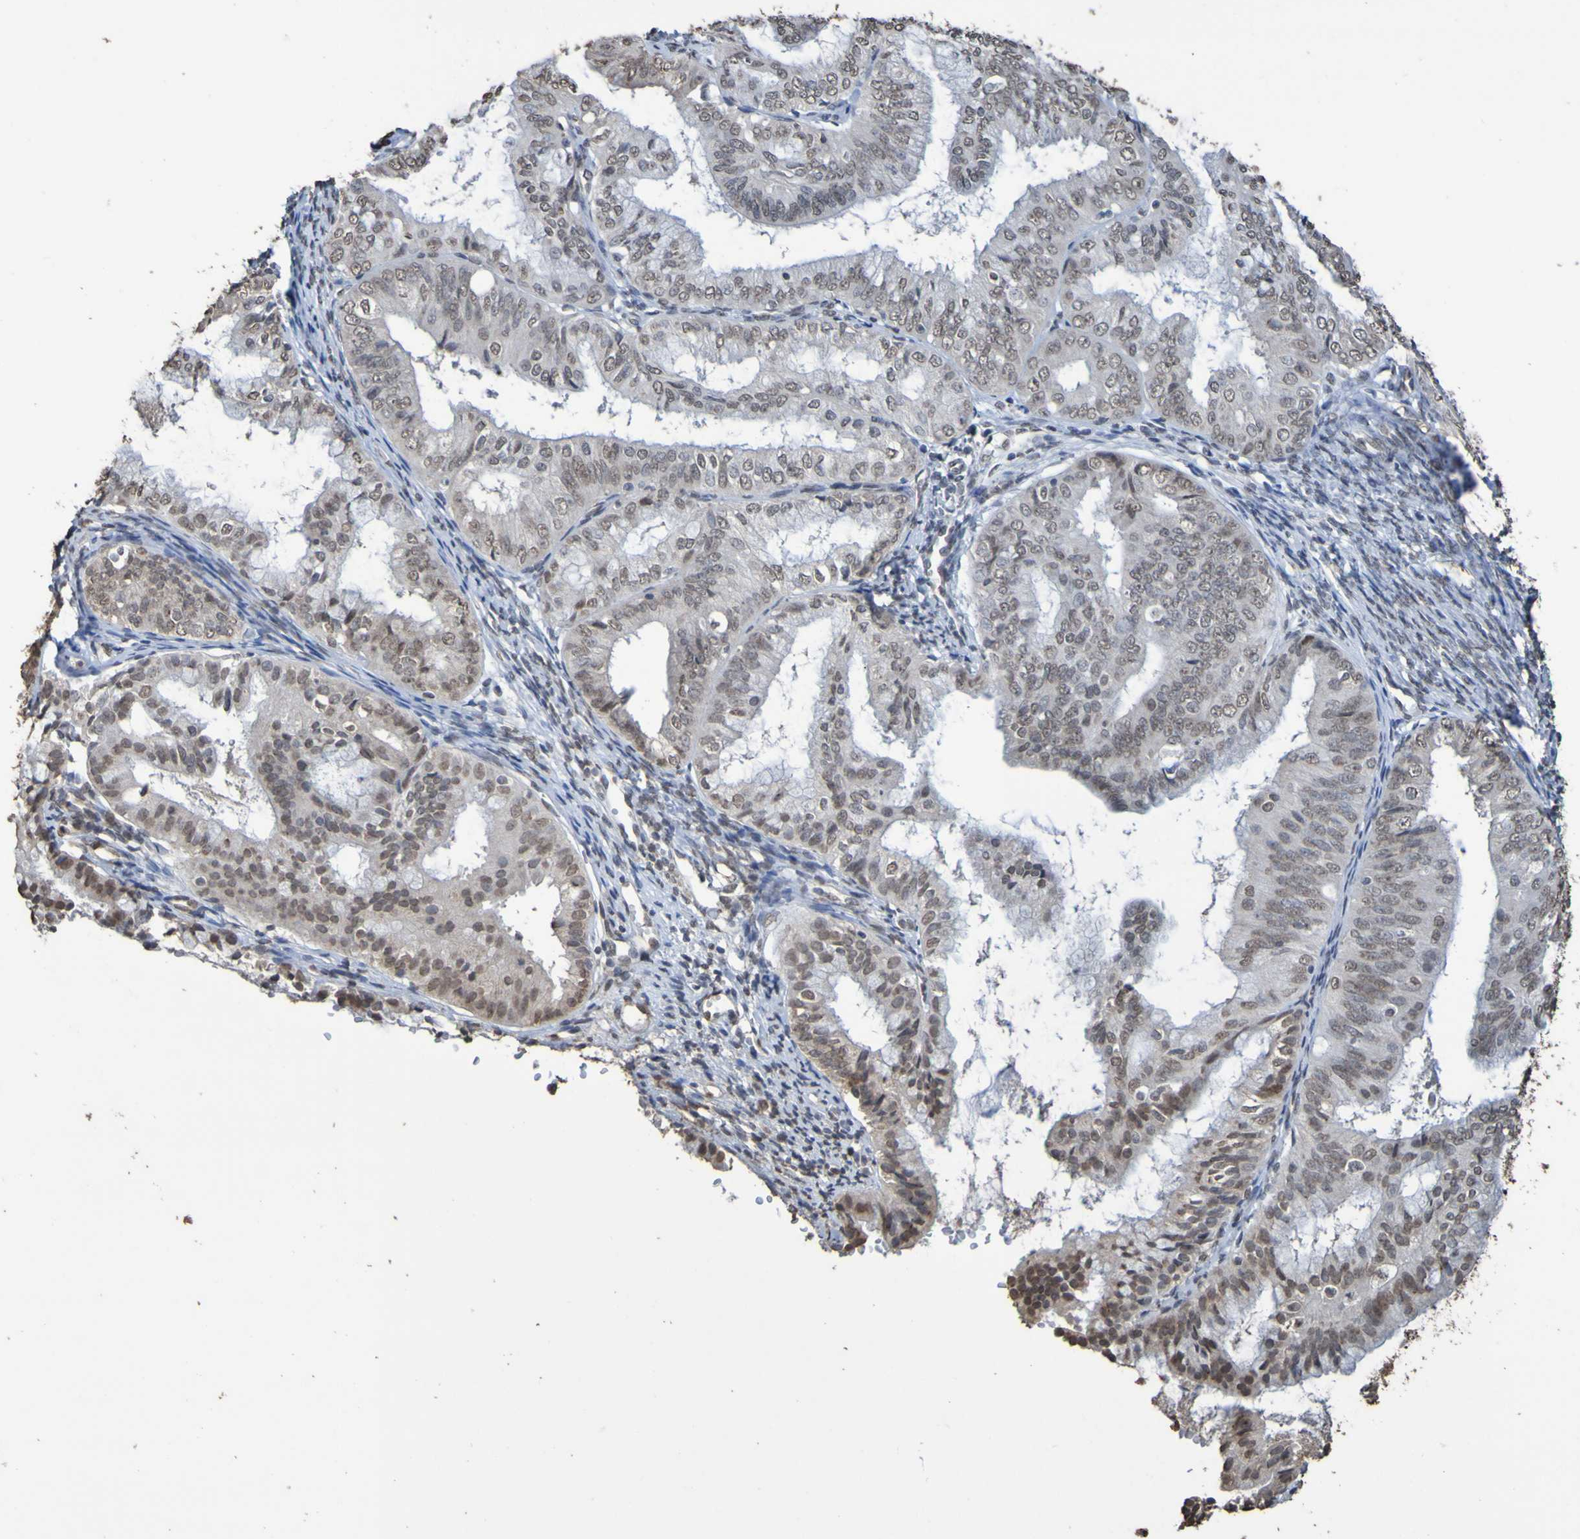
{"staining": {"intensity": "weak", "quantity": ">75%", "location": "nuclear"}, "tissue": "endometrial cancer", "cell_type": "Tumor cells", "image_type": "cancer", "snomed": [{"axis": "morphology", "description": "Adenocarcinoma, NOS"}, {"axis": "topography", "description": "Endometrium"}], "caption": "The image shows a brown stain indicating the presence of a protein in the nuclear of tumor cells in endometrial adenocarcinoma.", "gene": "ALKBH2", "patient": {"sex": "female", "age": 63}}